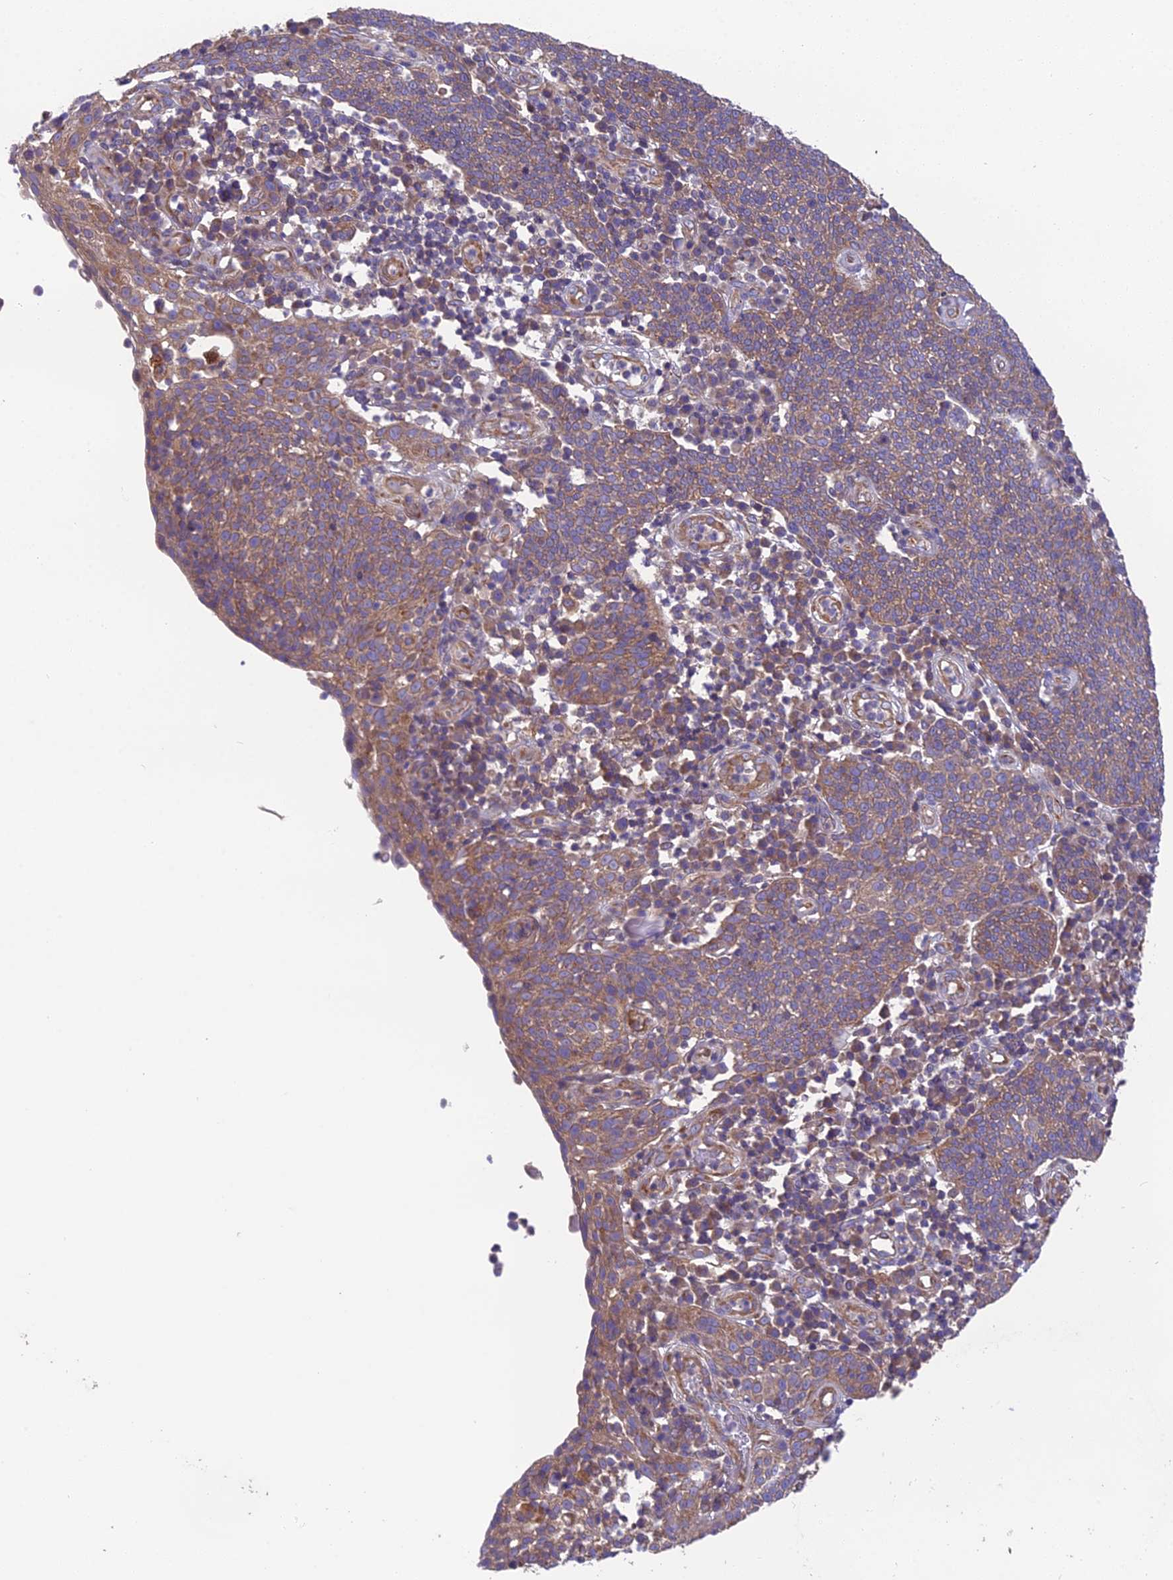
{"staining": {"intensity": "moderate", "quantity": ">75%", "location": "cytoplasmic/membranous"}, "tissue": "cervical cancer", "cell_type": "Tumor cells", "image_type": "cancer", "snomed": [{"axis": "morphology", "description": "Squamous cell carcinoma, NOS"}, {"axis": "topography", "description": "Cervix"}], "caption": "This is an image of IHC staining of cervical squamous cell carcinoma, which shows moderate expression in the cytoplasmic/membranous of tumor cells.", "gene": "BLOC1S4", "patient": {"sex": "female", "age": 34}}